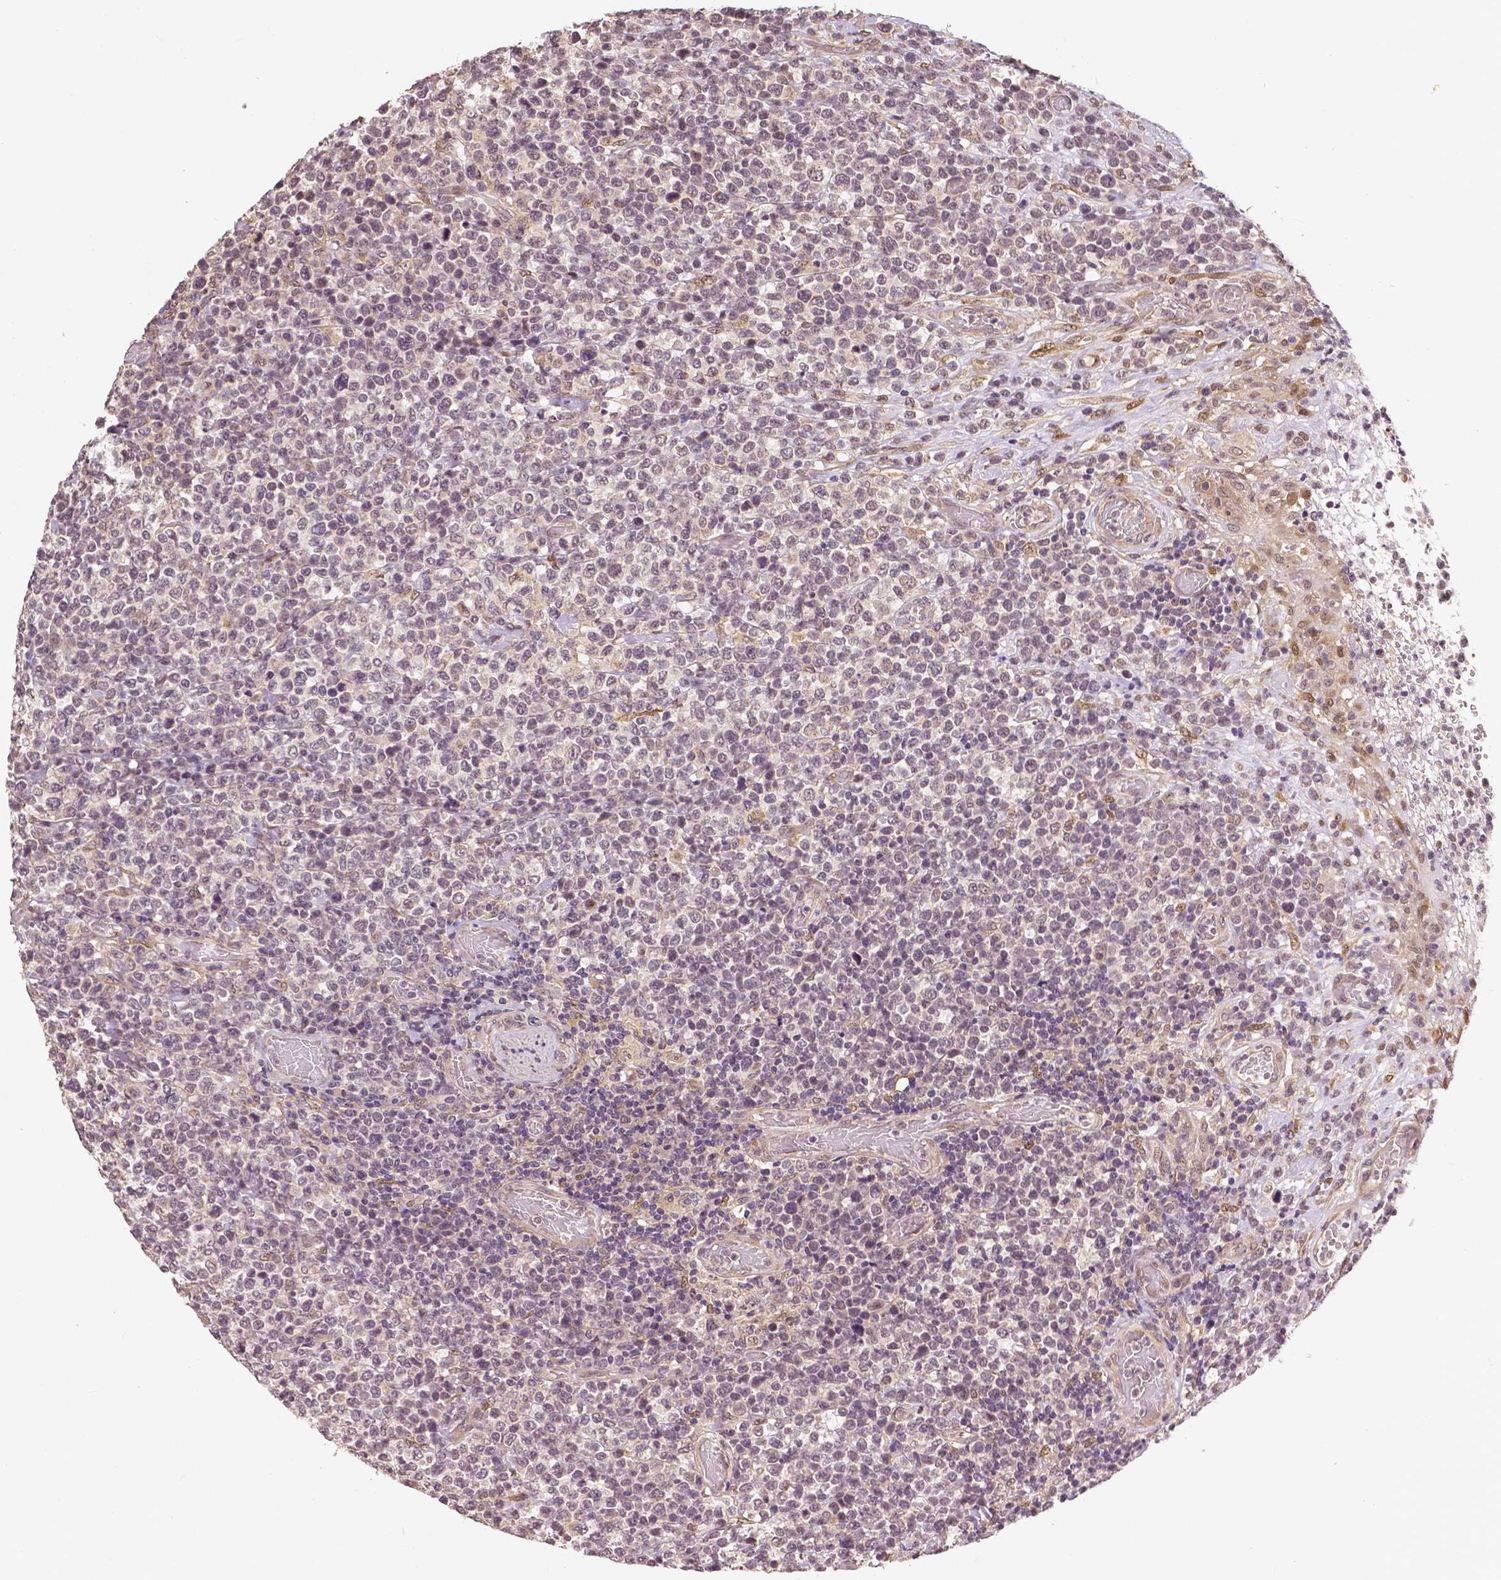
{"staining": {"intensity": "weak", "quantity": "<25%", "location": "nuclear"}, "tissue": "lymphoma", "cell_type": "Tumor cells", "image_type": "cancer", "snomed": [{"axis": "morphology", "description": "Malignant lymphoma, non-Hodgkin's type, High grade"}, {"axis": "topography", "description": "Soft tissue"}], "caption": "The immunohistochemistry image has no significant staining in tumor cells of high-grade malignant lymphoma, non-Hodgkin's type tissue.", "gene": "MAP1LC3B", "patient": {"sex": "female", "age": 56}}